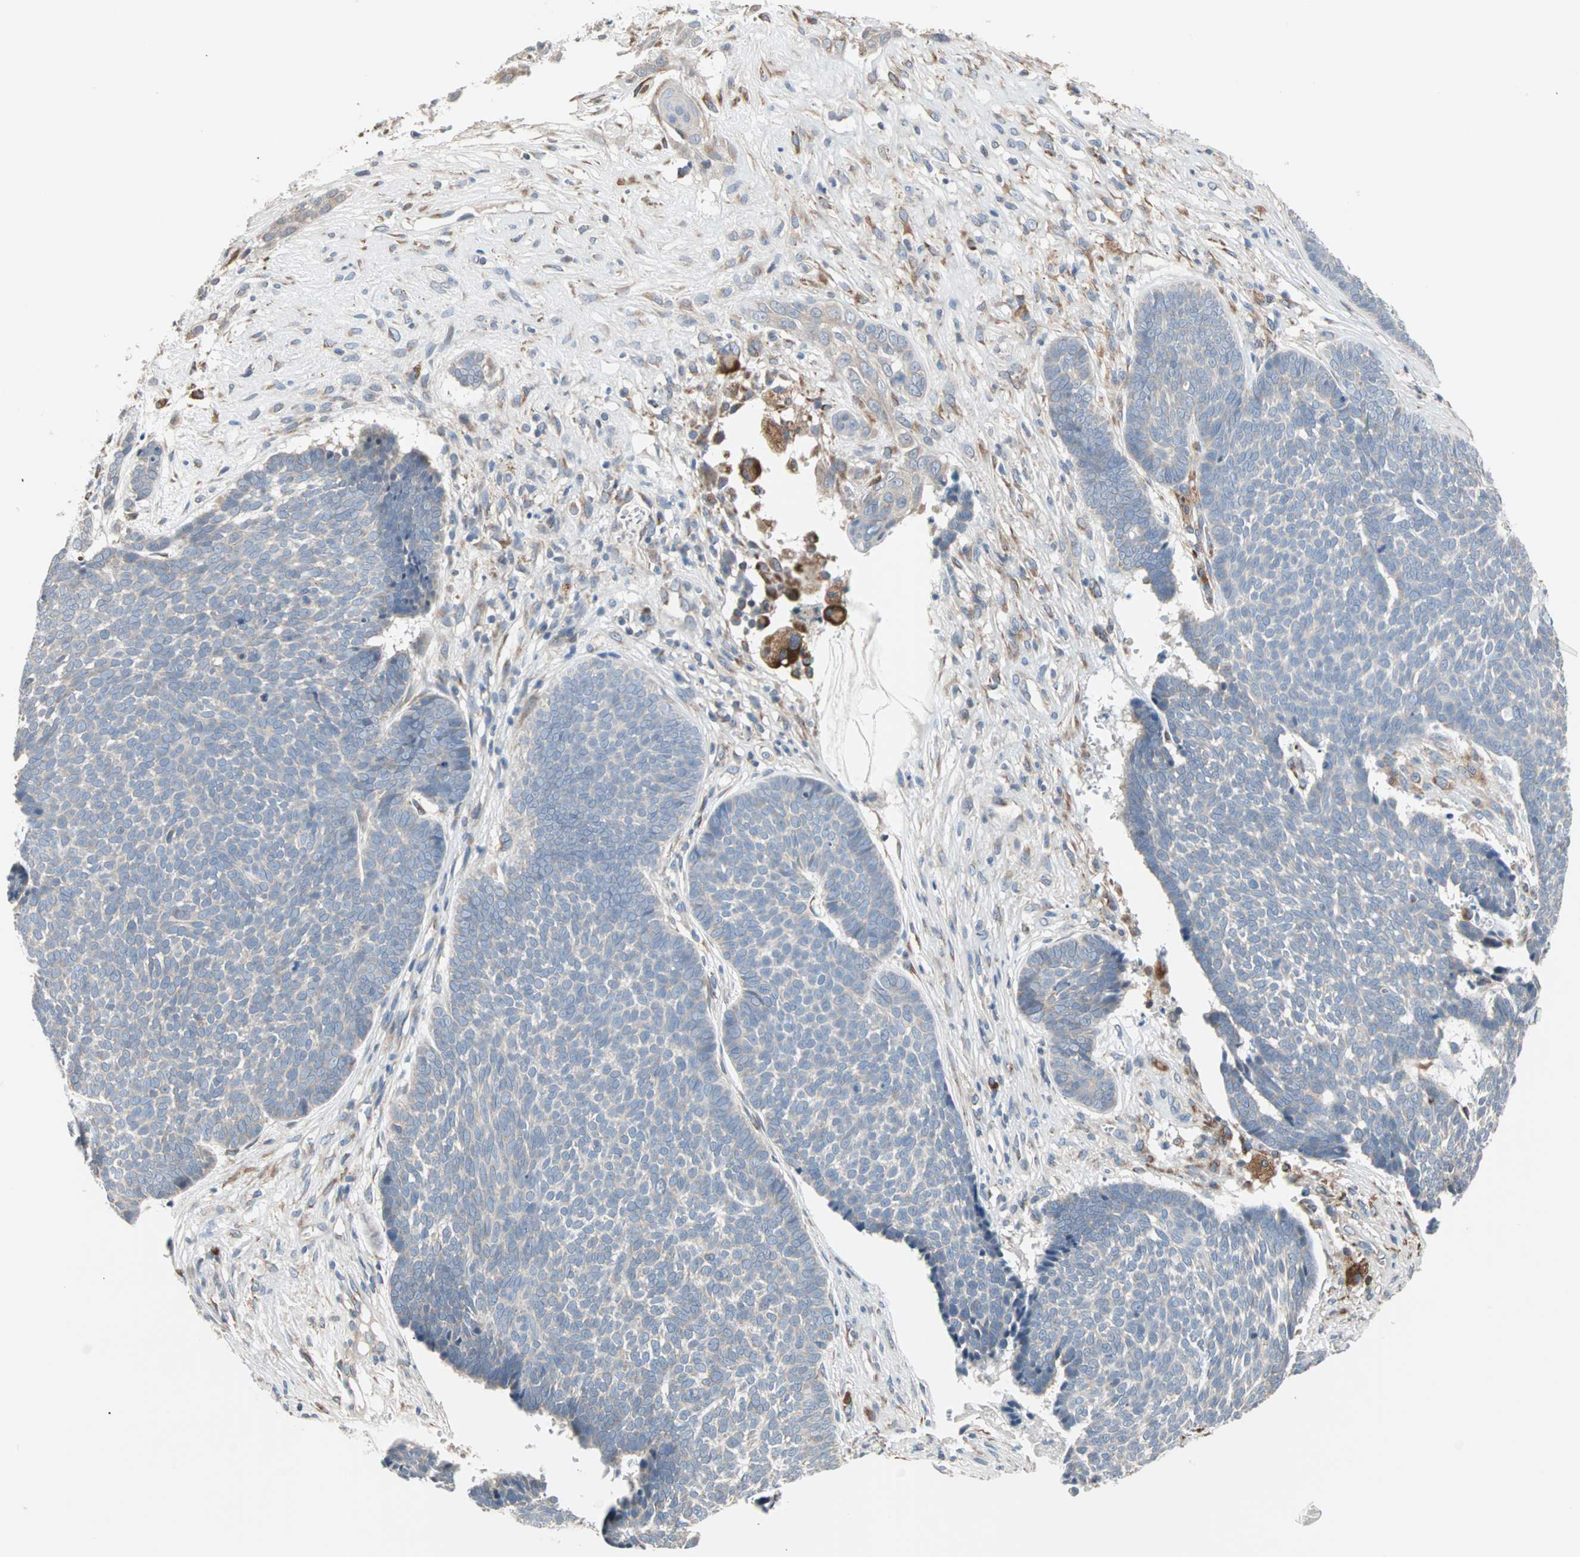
{"staining": {"intensity": "negative", "quantity": "none", "location": "none"}, "tissue": "skin cancer", "cell_type": "Tumor cells", "image_type": "cancer", "snomed": [{"axis": "morphology", "description": "Basal cell carcinoma"}, {"axis": "topography", "description": "Skin"}], "caption": "Immunohistochemical staining of basal cell carcinoma (skin) demonstrates no significant positivity in tumor cells.", "gene": "SAR1A", "patient": {"sex": "male", "age": 84}}